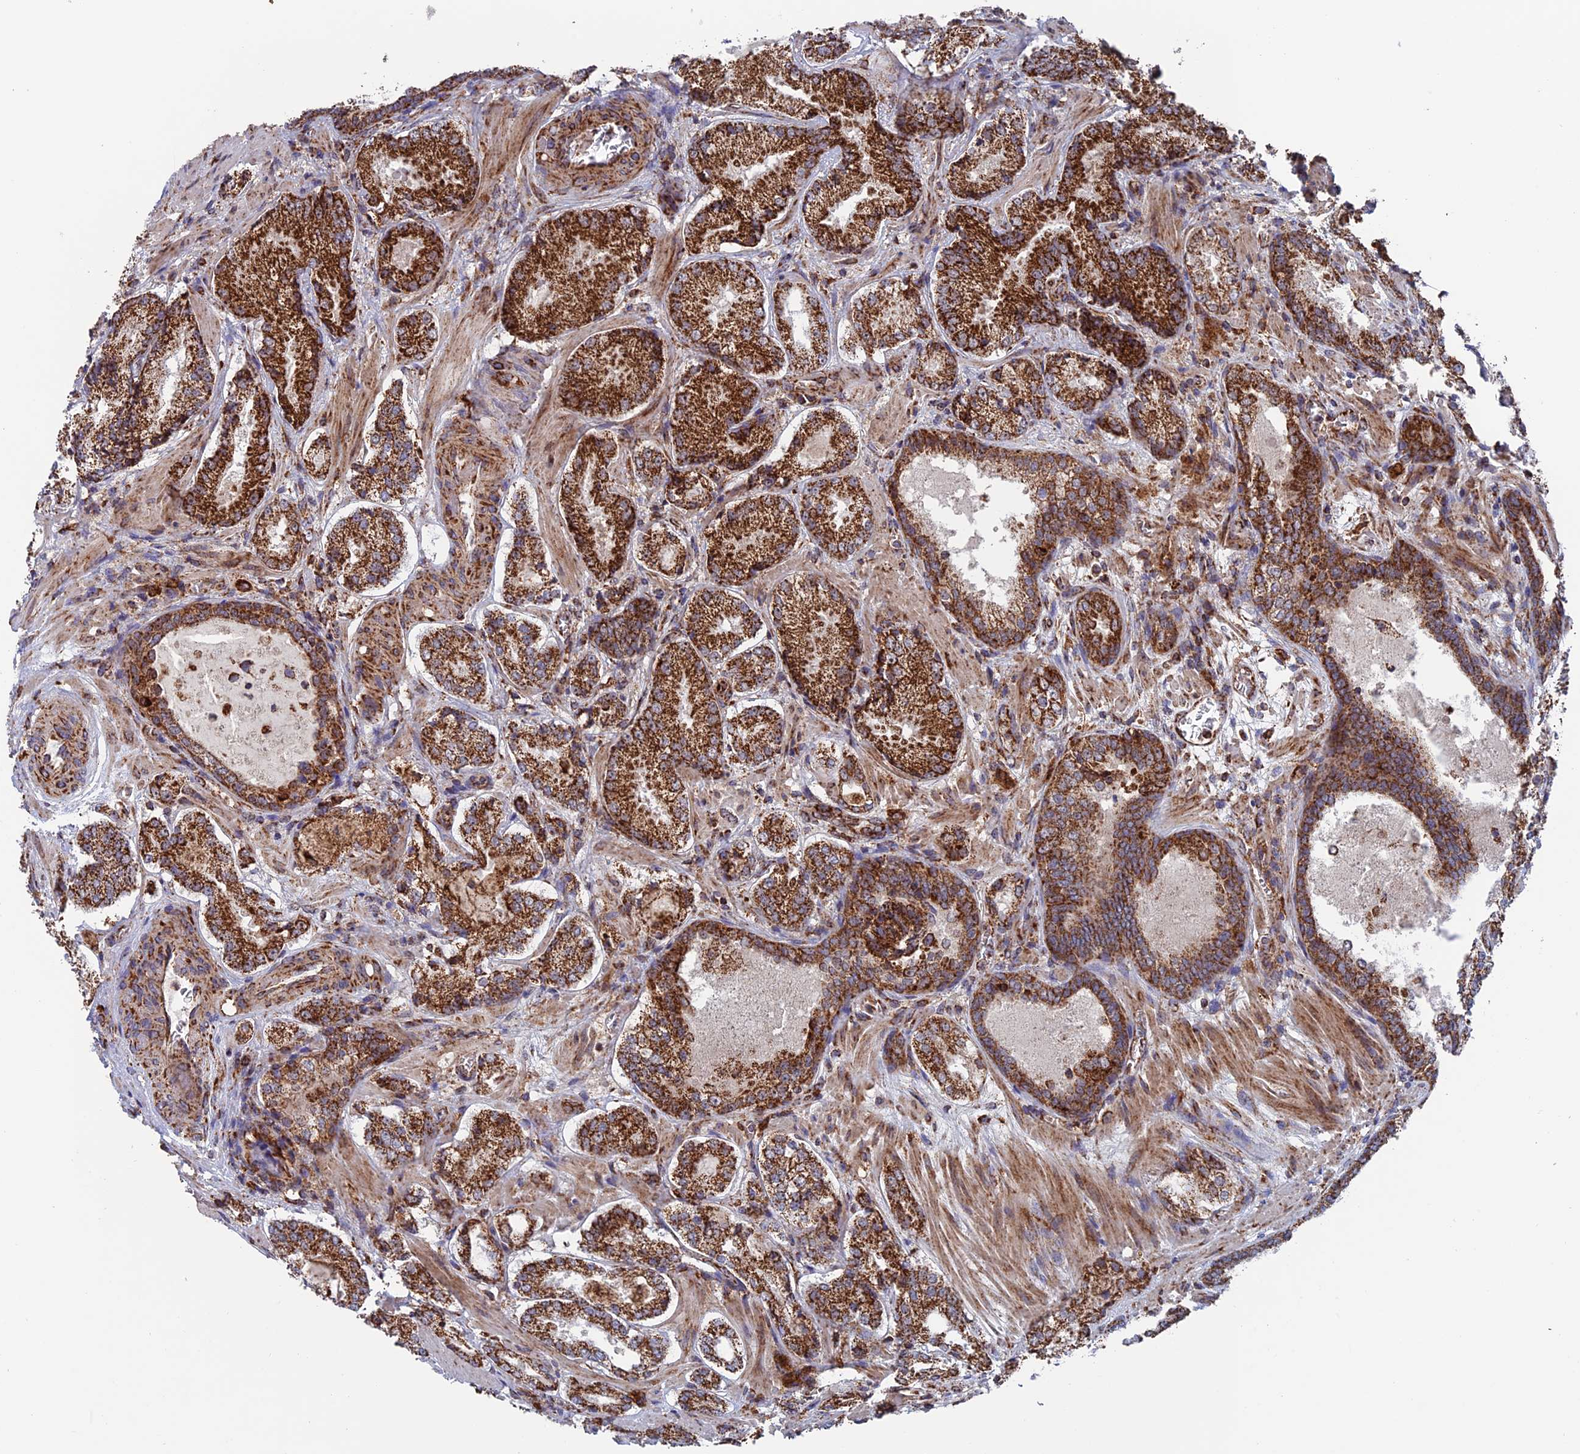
{"staining": {"intensity": "strong", "quantity": ">75%", "location": "cytoplasmic/membranous"}, "tissue": "prostate cancer", "cell_type": "Tumor cells", "image_type": "cancer", "snomed": [{"axis": "morphology", "description": "Adenocarcinoma, Low grade"}, {"axis": "topography", "description": "Prostate"}], "caption": "The micrograph shows a brown stain indicating the presence of a protein in the cytoplasmic/membranous of tumor cells in prostate adenocarcinoma (low-grade). (IHC, brightfield microscopy, high magnification).", "gene": "DTYMK", "patient": {"sex": "male", "age": 74}}